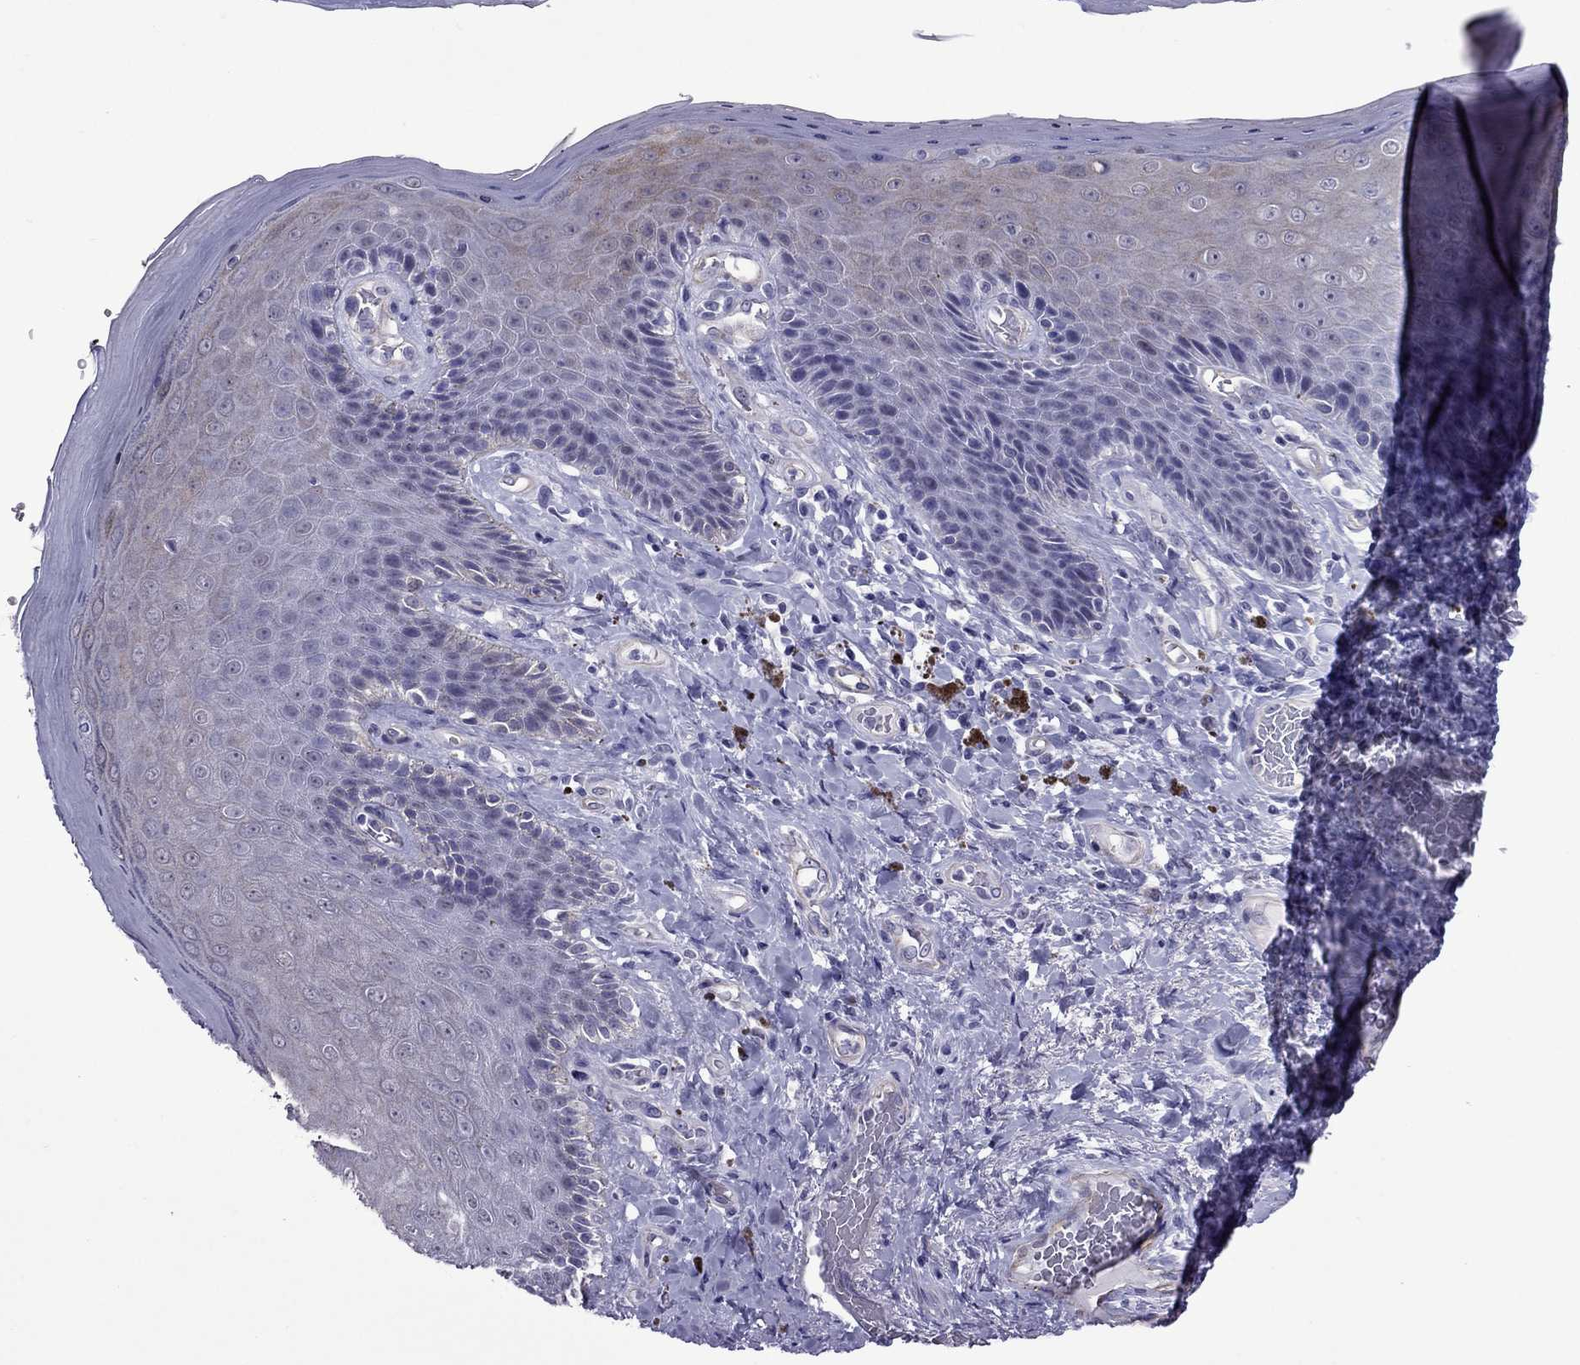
{"staining": {"intensity": "weak", "quantity": "25%-75%", "location": "cytoplasmic/membranous"}, "tissue": "skin", "cell_type": "Epidermal cells", "image_type": "normal", "snomed": [{"axis": "morphology", "description": "Normal tissue, NOS"}, {"axis": "topography", "description": "Skeletal muscle"}, {"axis": "topography", "description": "Anal"}, {"axis": "topography", "description": "Peripheral nerve tissue"}], "caption": "Weak cytoplasmic/membranous protein staining is seen in about 25%-75% of epidermal cells in skin. (Stains: DAB in brown, nuclei in blue, Microscopy: brightfield microscopy at high magnification).", "gene": "CHRNA5", "patient": {"sex": "male", "age": 53}}